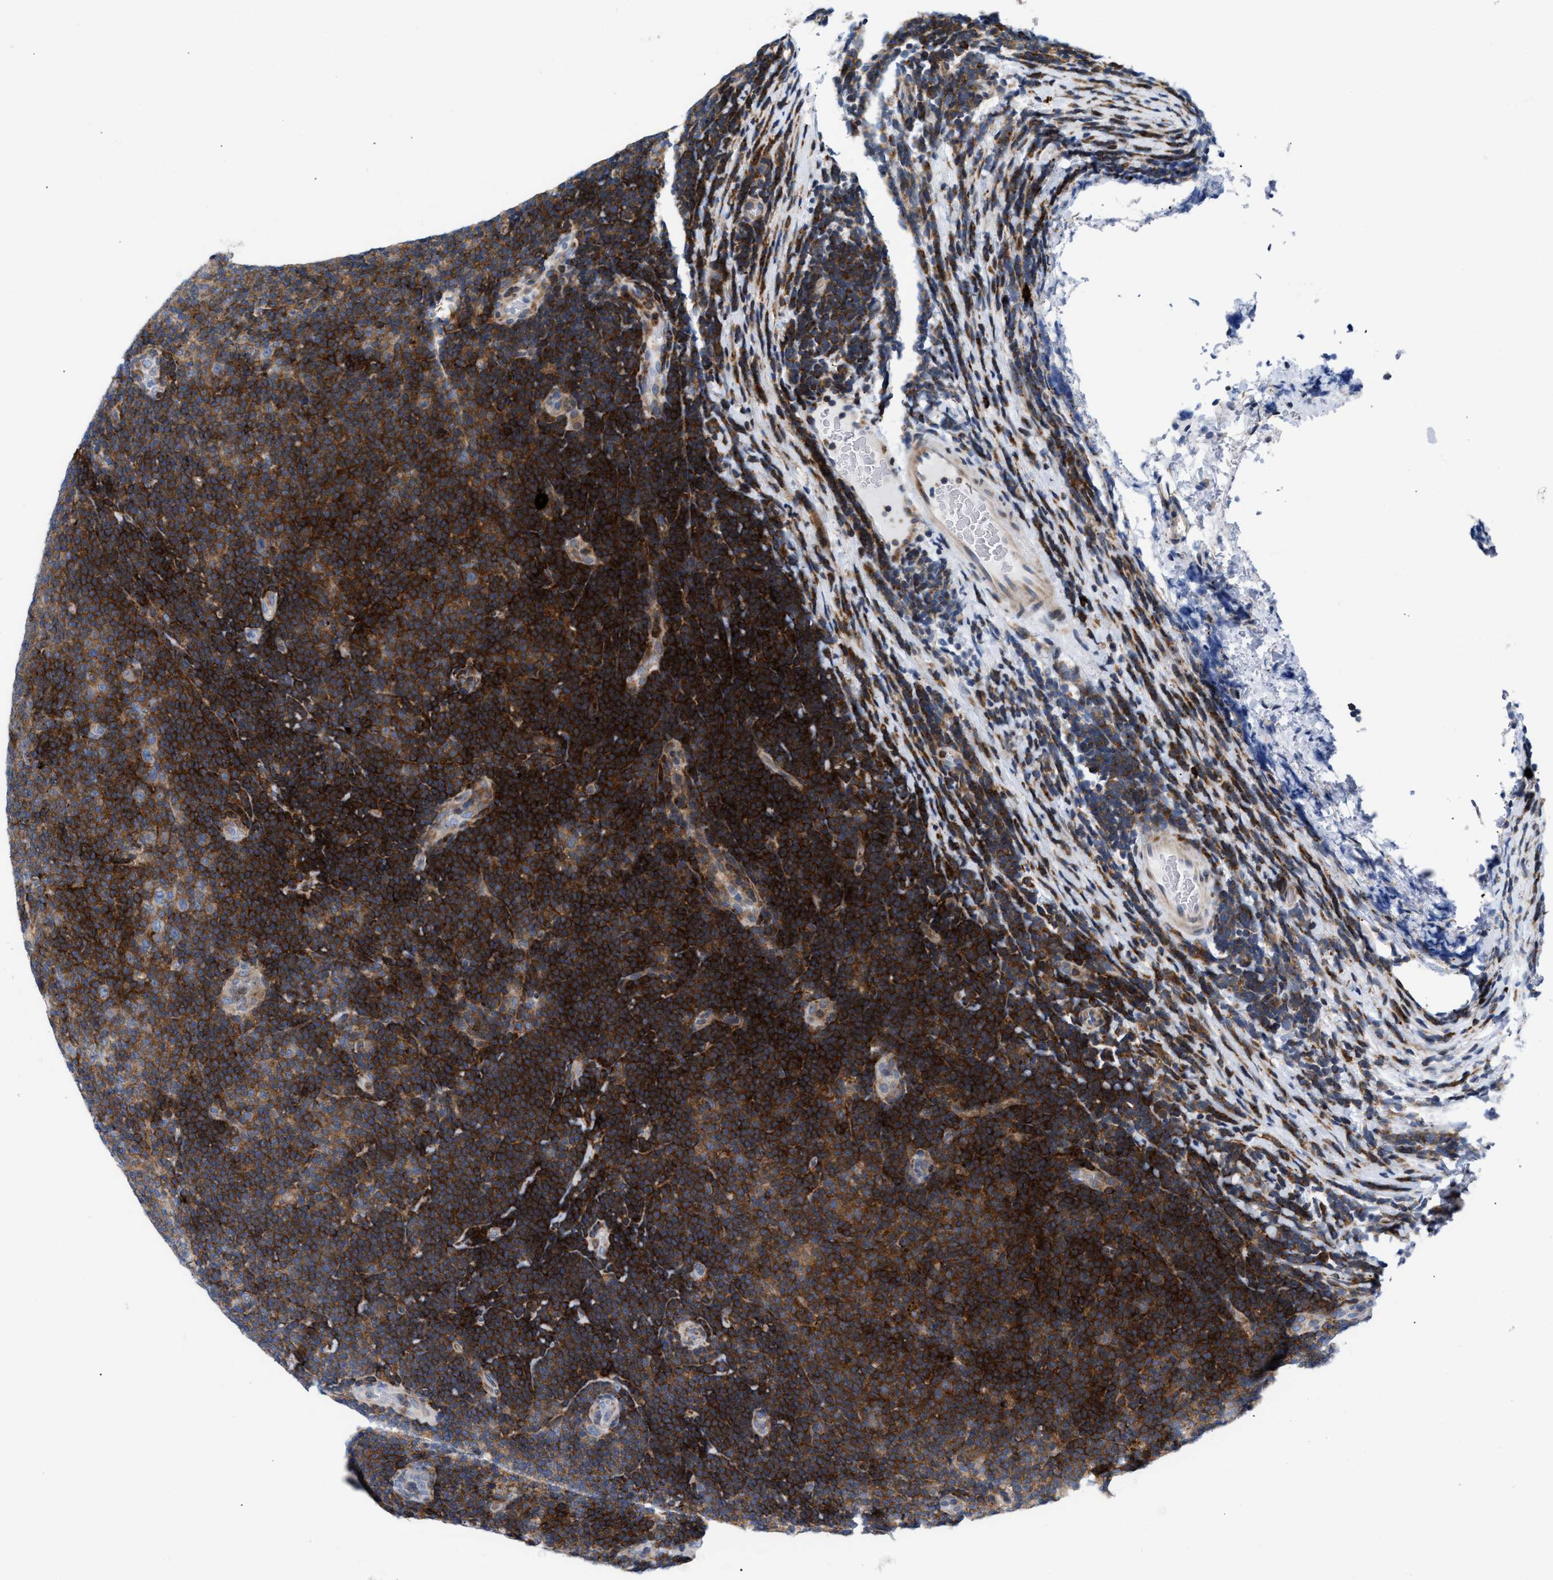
{"staining": {"intensity": "strong", "quantity": ">75%", "location": "cytoplasmic/membranous"}, "tissue": "lymphoma", "cell_type": "Tumor cells", "image_type": "cancer", "snomed": [{"axis": "morphology", "description": "Malignant lymphoma, non-Hodgkin's type, Low grade"}, {"axis": "topography", "description": "Lymph node"}], "caption": "Immunohistochemical staining of human low-grade malignant lymphoma, non-Hodgkin's type exhibits high levels of strong cytoplasmic/membranous protein expression in approximately >75% of tumor cells.", "gene": "ATP9A", "patient": {"sex": "male", "age": 83}}